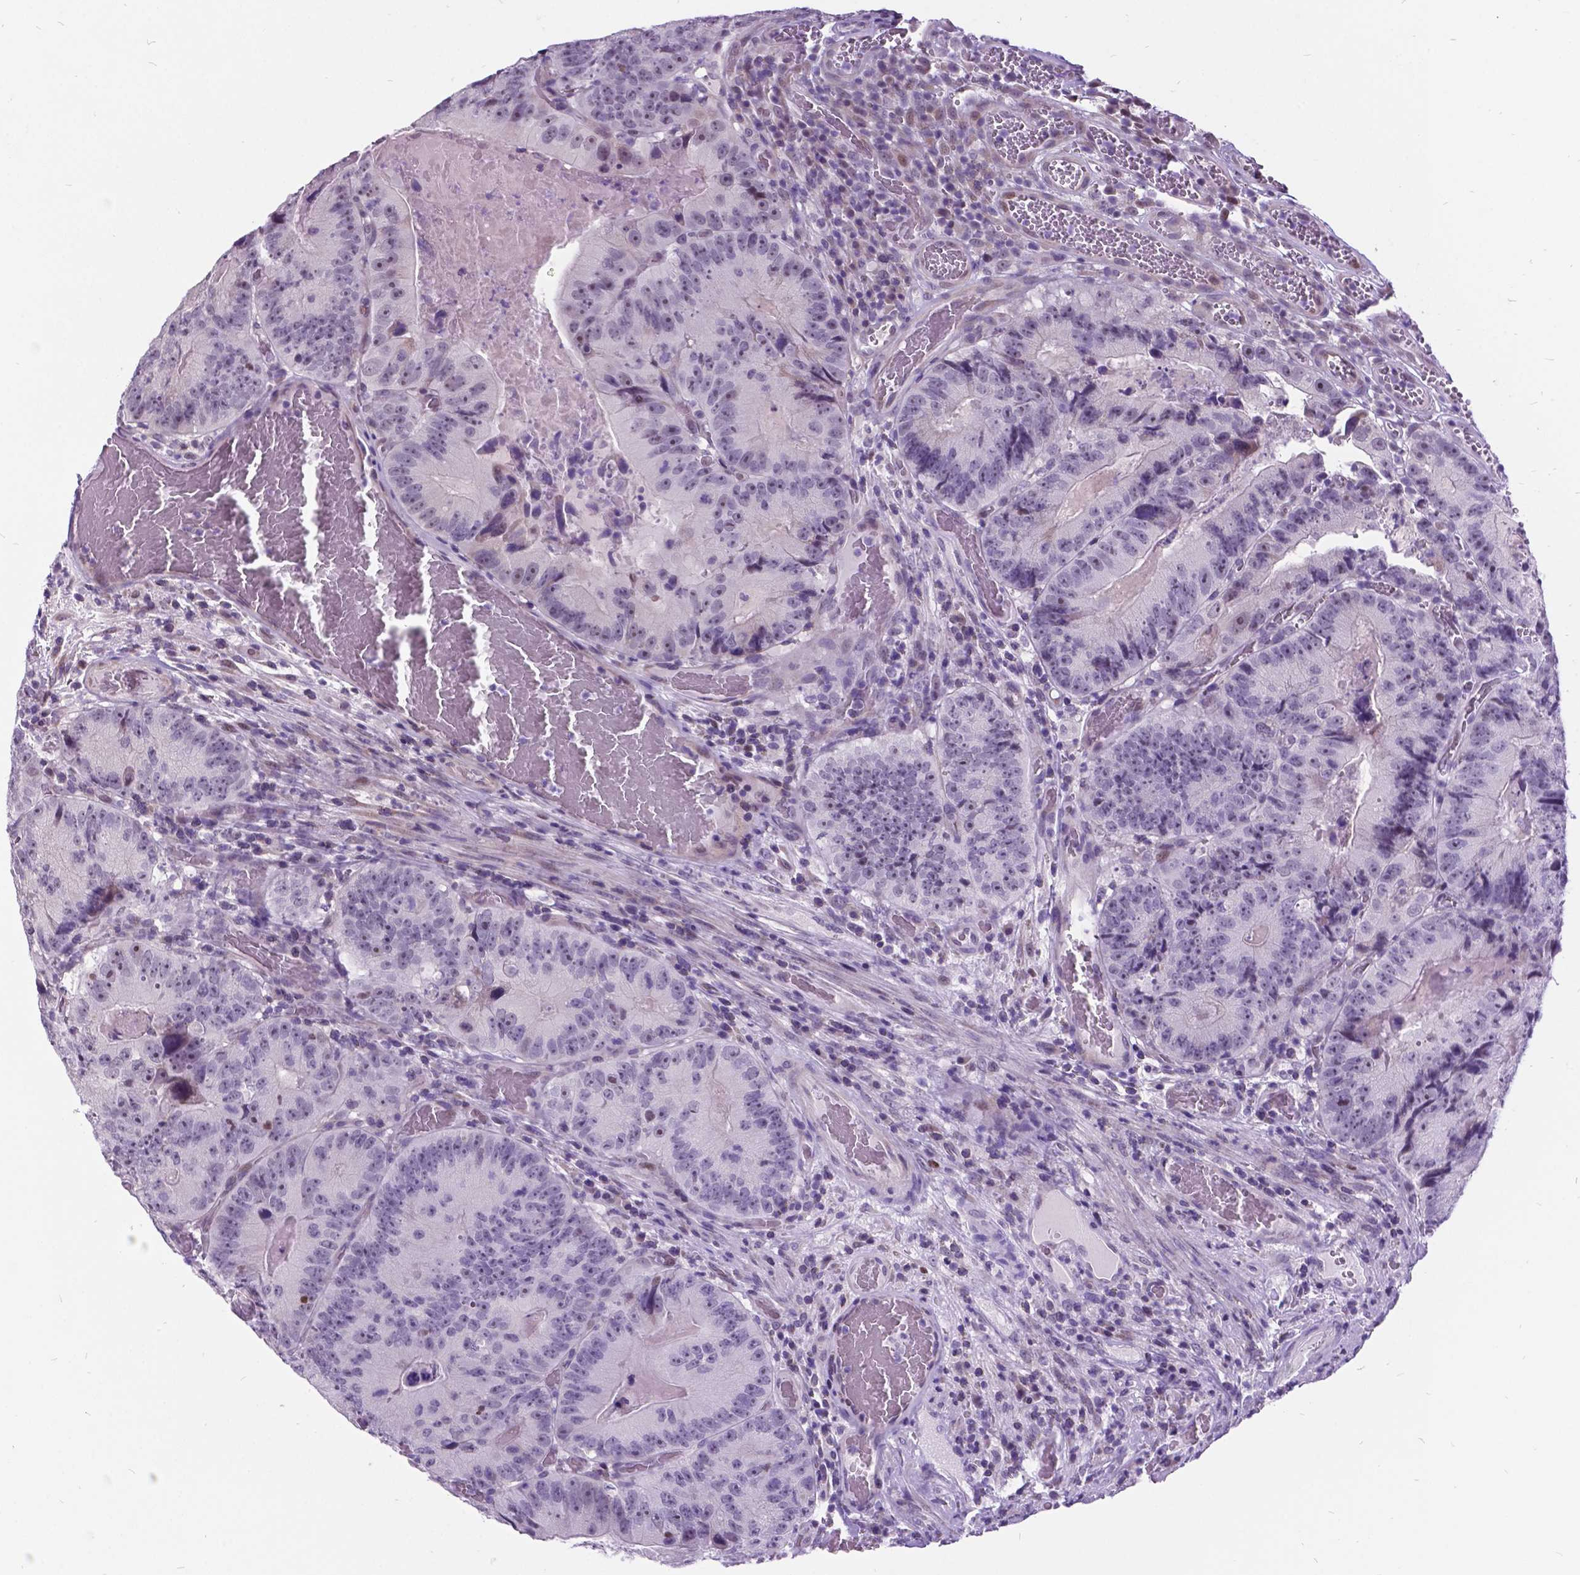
{"staining": {"intensity": "negative", "quantity": "none", "location": "none"}, "tissue": "colorectal cancer", "cell_type": "Tumor cells", "image_type": "cancer", "snomed": [{"axis": "morphology", "description": "Adenocarcinoma, NOS"}, {"axis": "topography", "description": "Colon"}], "caption": "Colorectal adenocarcinoma was stained to show a protein in brown. There is no significant positivity in tumor cells. (DAB (3,3'-diaminobenzidine) IHC visualized using brightfield microscopy, high magnification).", "gene": "DPF3", "patient": {"sex": "female", "age": 86}}